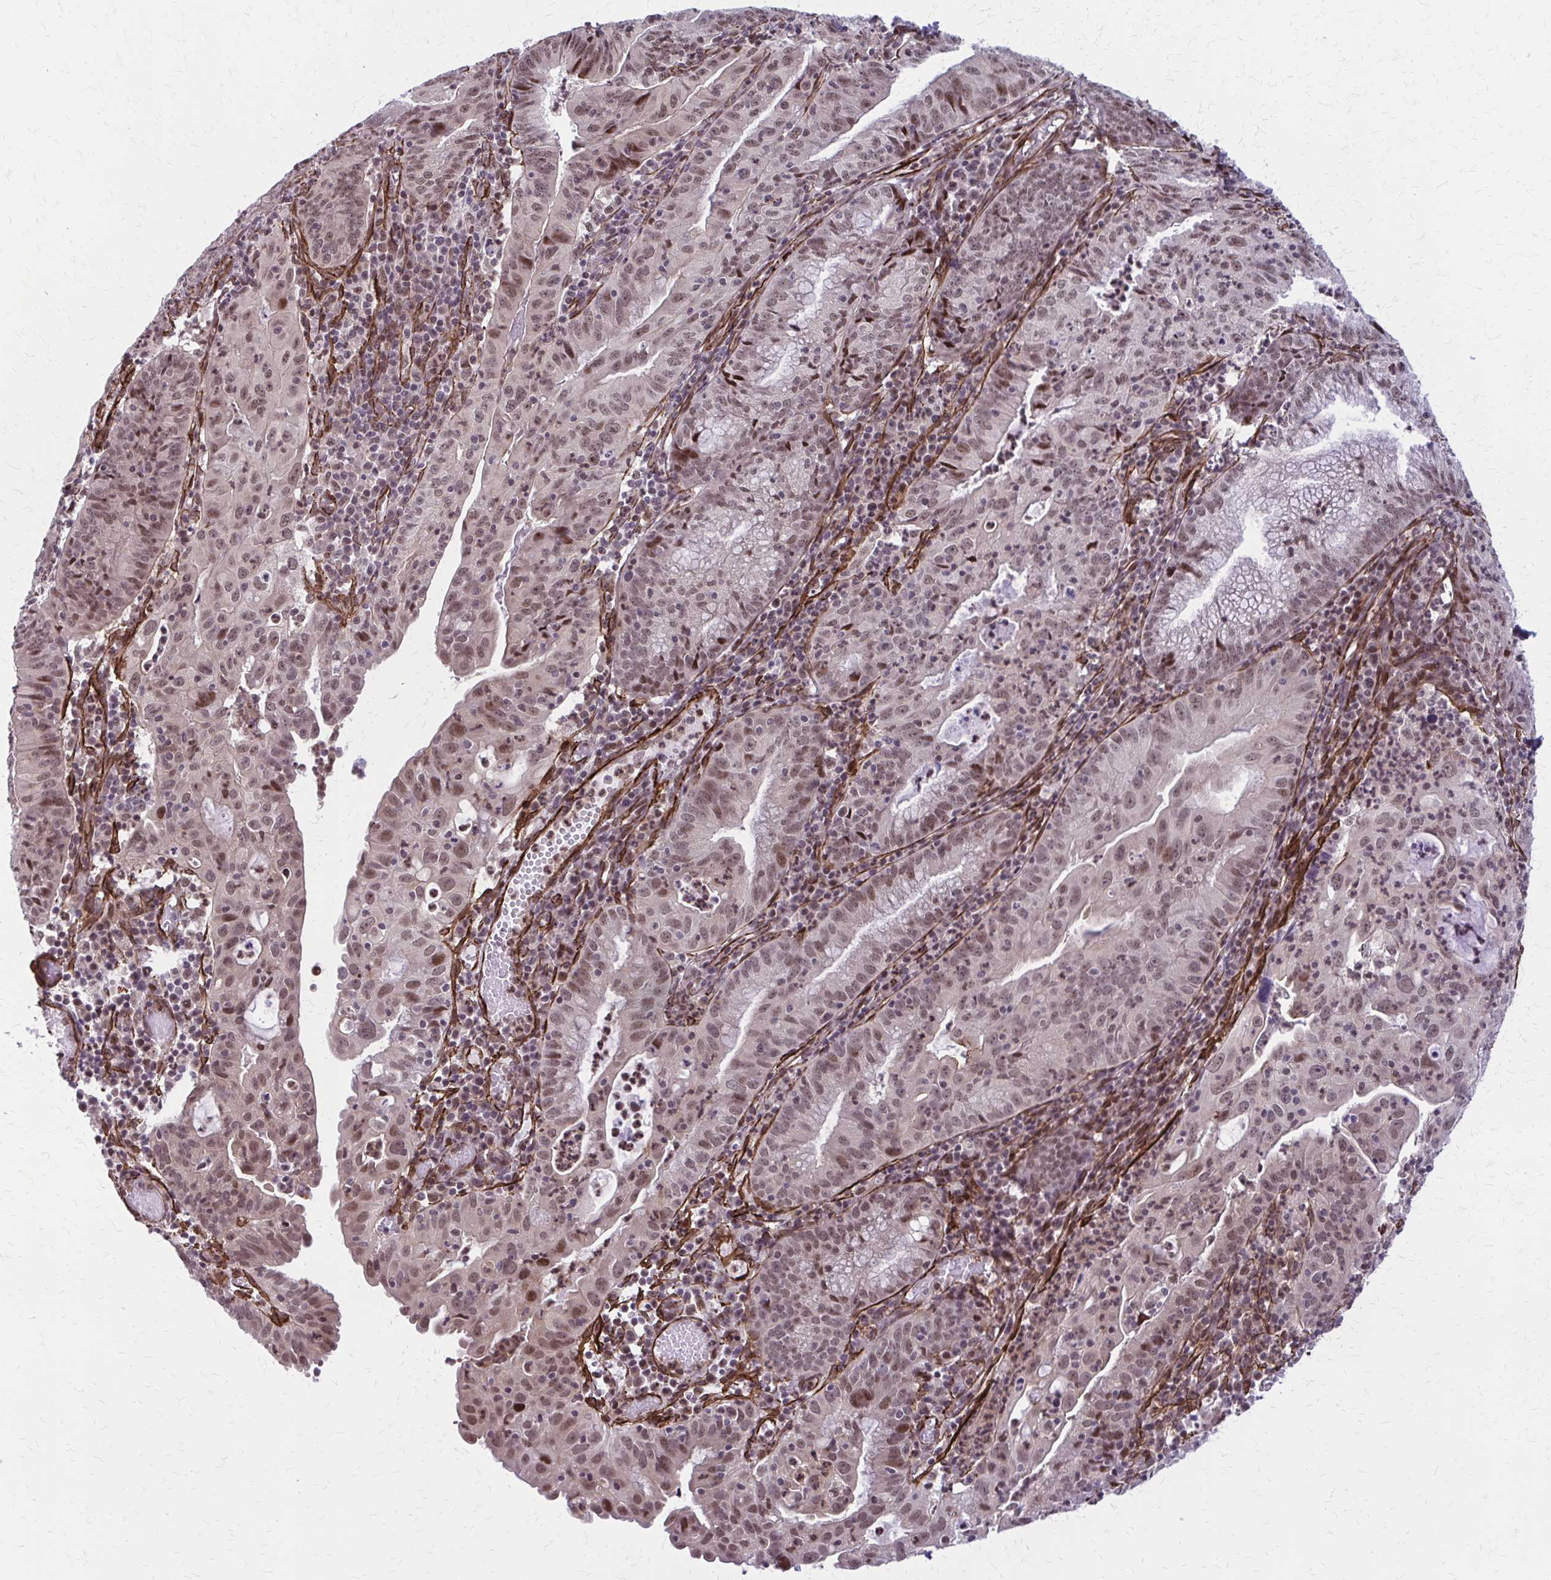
{"staining": {"intensity": "strong", "quantity": "25%-75%", "location": "nuclear"}, "tissue": "endometrial cancer", "cell_type": "Tumor cells", "image_type": "cancer", "snomed": [{"axis": "morphology", "description": "Adenocarcinoma, NOS"}, {"axis": "topography", "description": "Endometrium"}], "caption": "Strong nuclear staining is seen in approximately 25%-75% of tumor cells in endometrial cancer. (DAB (3,3'-diaminobenzidine) IHC with brightfield microscopy, high magnification).", "gene": "NRBF2", "patient": {"sex": "female", "age": 60}}